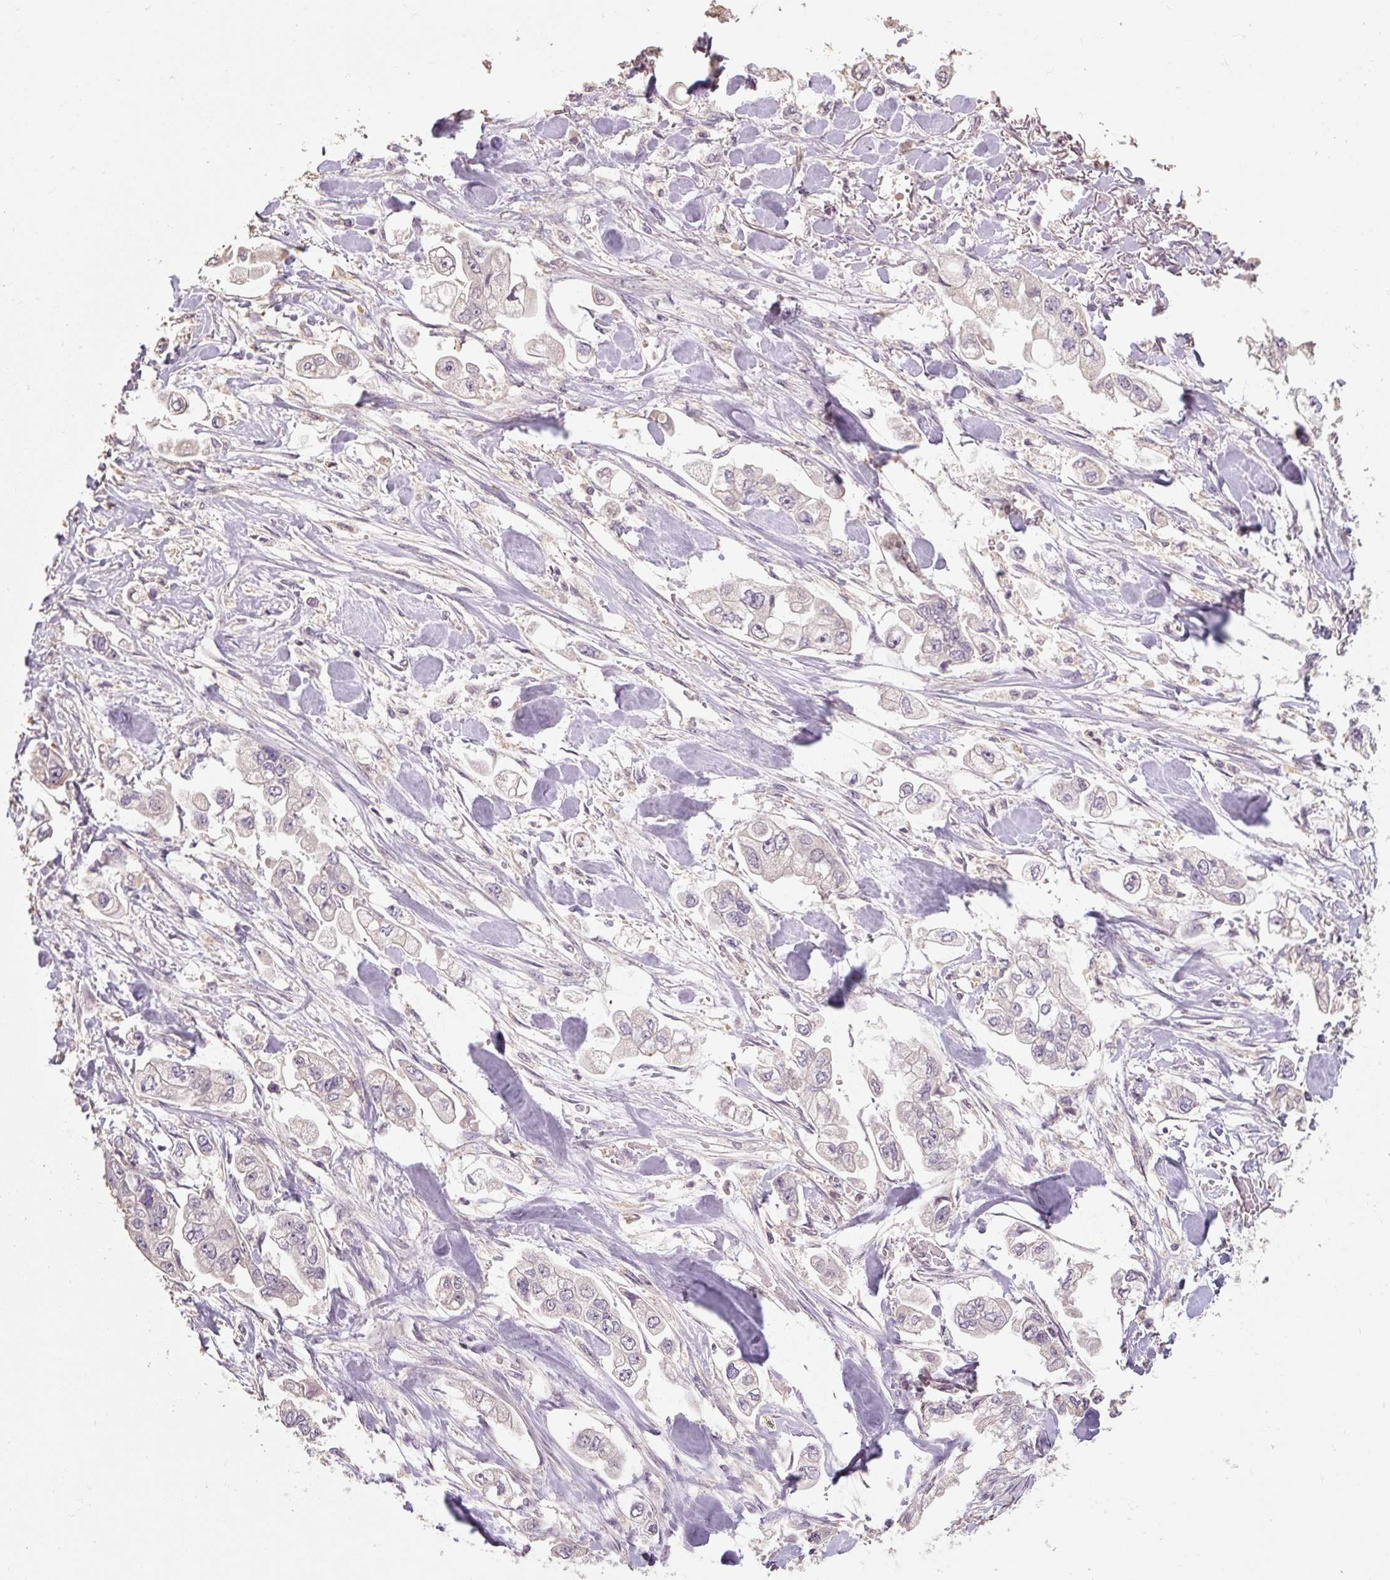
{"staining": {"intensity": "negative", "quantity": "none", "location": "none"}, "tissue": "stomach cancer", "cell_type": "Tumor cells", "image_type": "cancer", "snomed": [{"axis": "morphology", "description": "Adenocarcinoma, NOS"}, {"axis": "topography", "description": "Stomach"}], "caption": "DAB (3,3'-diaminobenzidine) immunohistochemical staining of stomach adenocarcinoma reveals no significant staining in tumor cells. (Immunohistochemistry (ihc), brightfield microscopy, high magnification).", "gene": "CFAP65", "patient": {"sex": "male", "age": 62}}